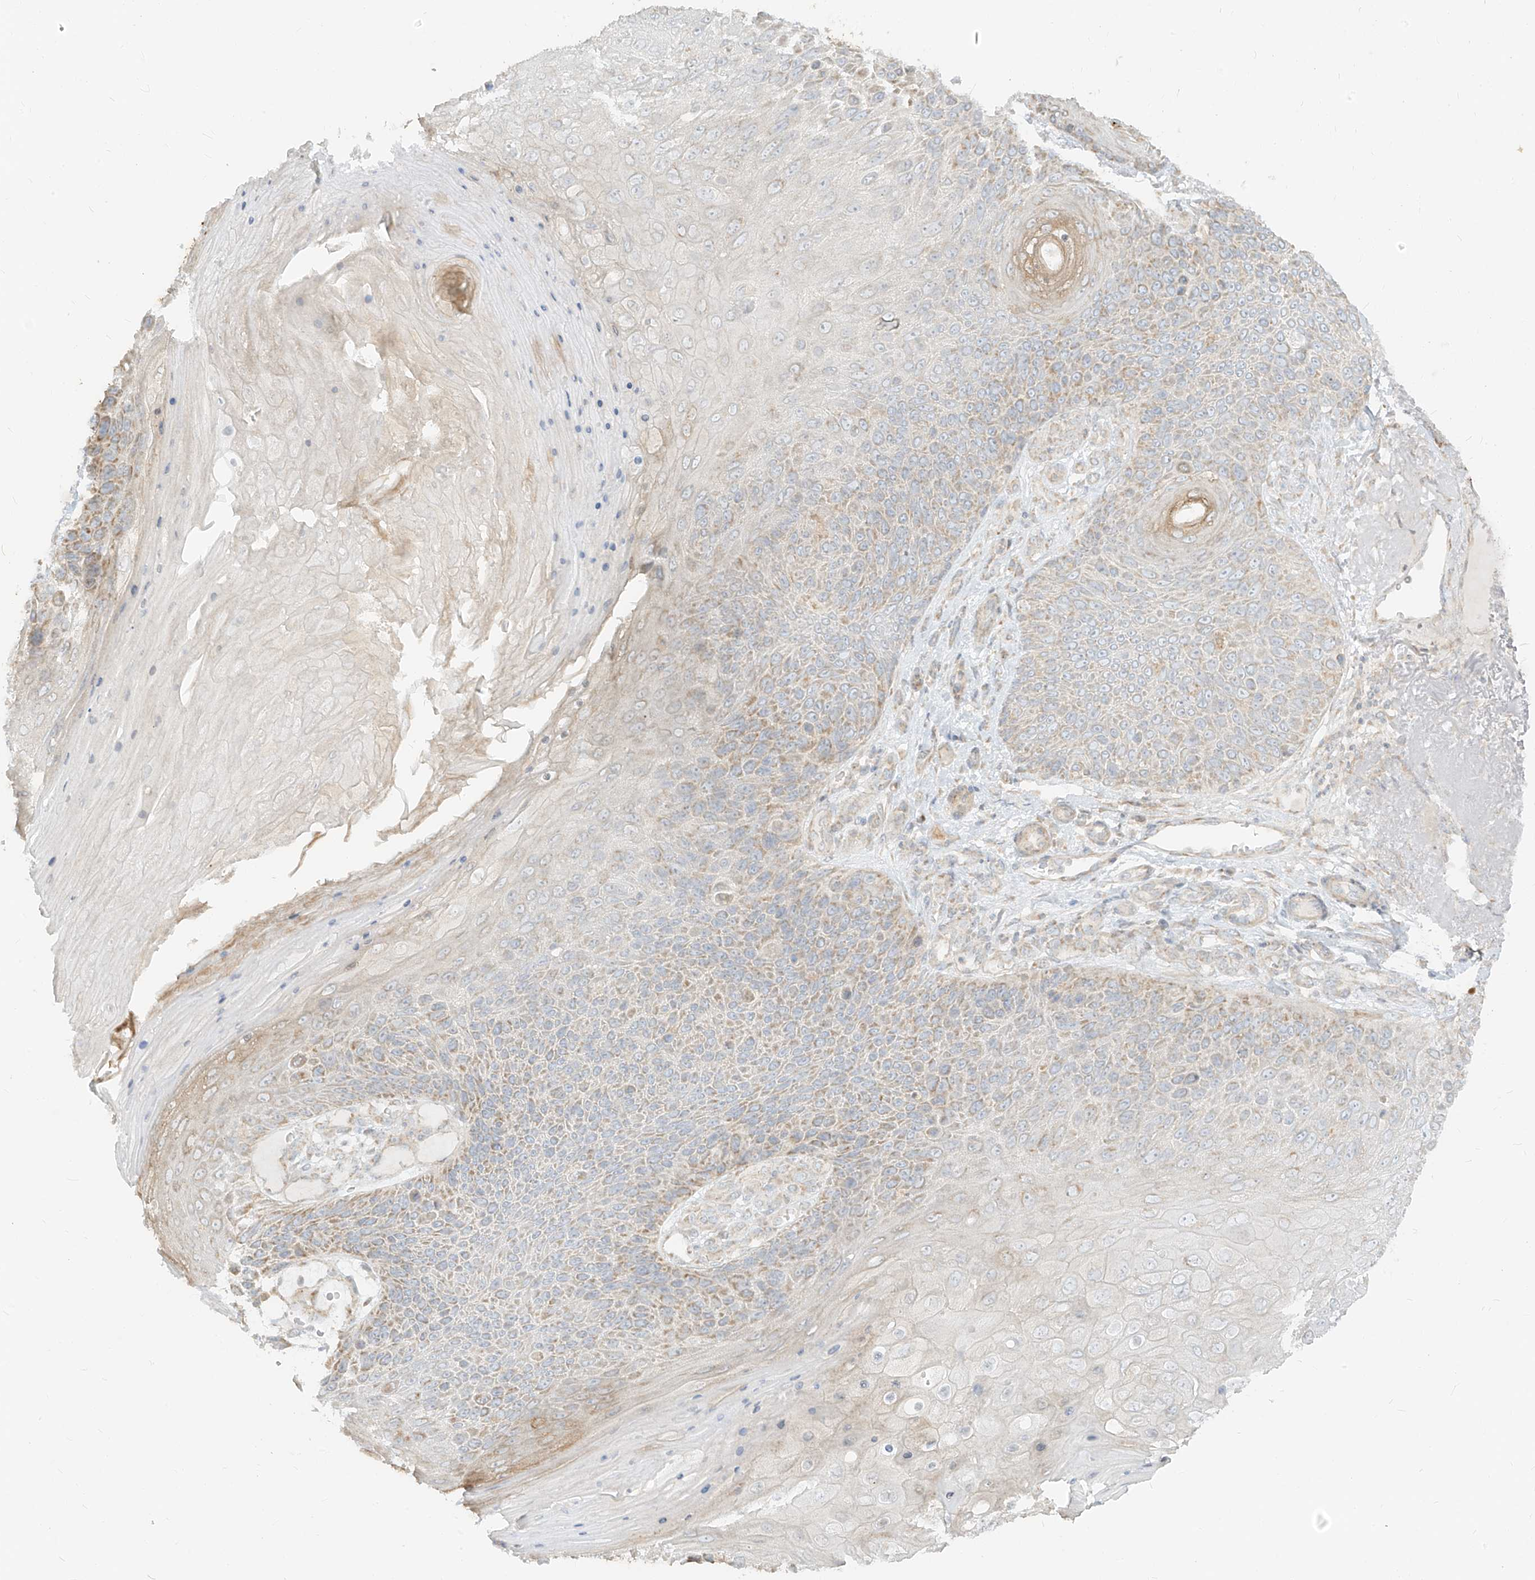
{"staining": {"intensity": "weak", "quantity": ">75%", "location": "cytoplasmic/membranous"}, "tissue": "skin cancer", "cell_type": "Tumor cells", "image_type": "cancer", "snomed": [{"axis": "morphology", "description": "Squamous cell carcinoma, NOS"}, {"axis": "topography", "description": "Skin"}], "caption": "Protein analysis of skin cancer tissue reveals weak cytoplasmic/membranous staining in approximately >75% of tumor cells.", "gene": "ZIM3", "patient": {"sex": "female", "age": 88}}